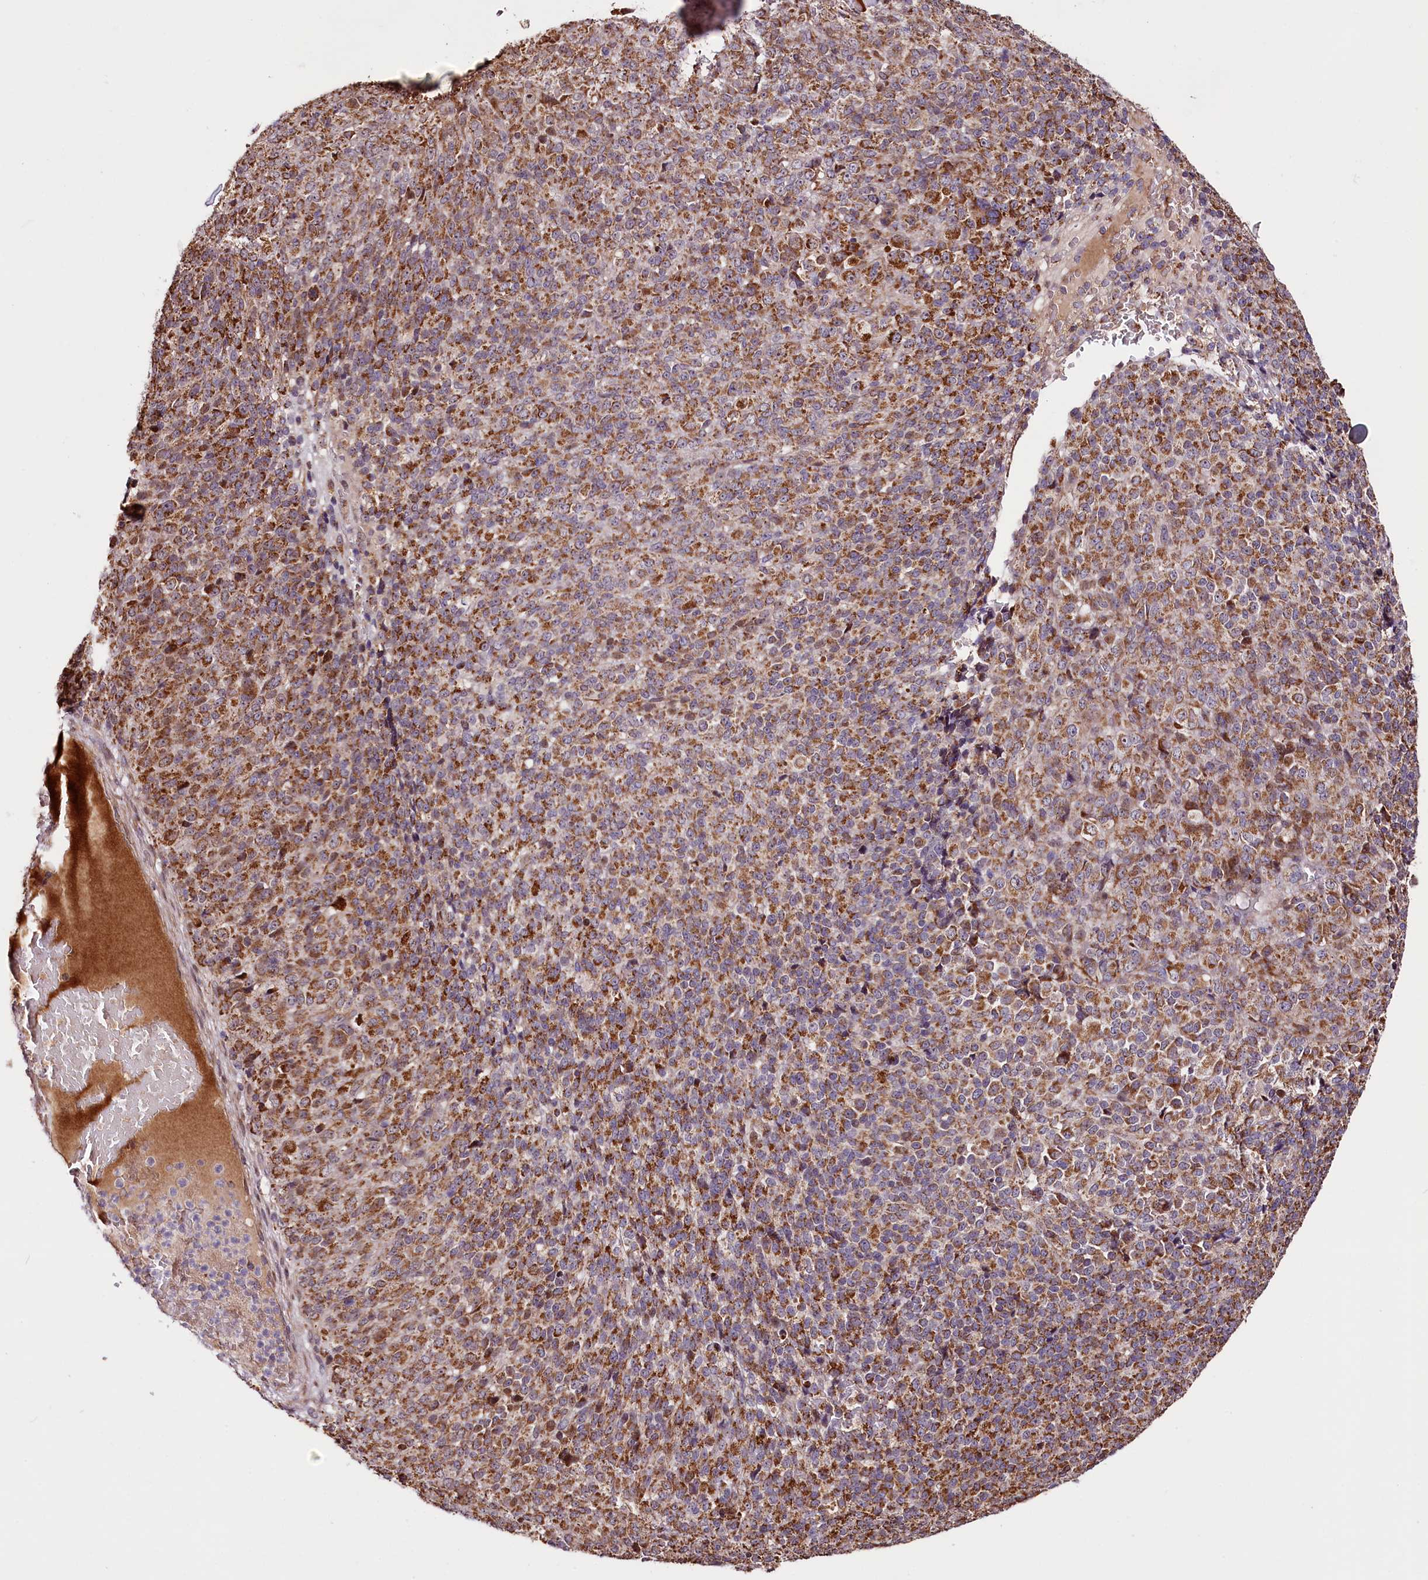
{"staining": {"intensity": "moderate", "quantity": ">75%", "location": "cytoplasmic/membranous"}, "tissue": "melanoma", "cell_type": "Tumor cells", "image_type": "cancer", "snomed": [{"axis": "morphology", "description": "Malignant melanoma, Metastatic site"}, {"axis": "topography", "description": "Brain"}], "caption": "A brown stain labels moderate cytoplasmic/membranous positivity of a protein in human malignant melanoma (metastatic site) tumor cells.", "gene": "ST7", "patient": {"sex": "female", "age": 56}}